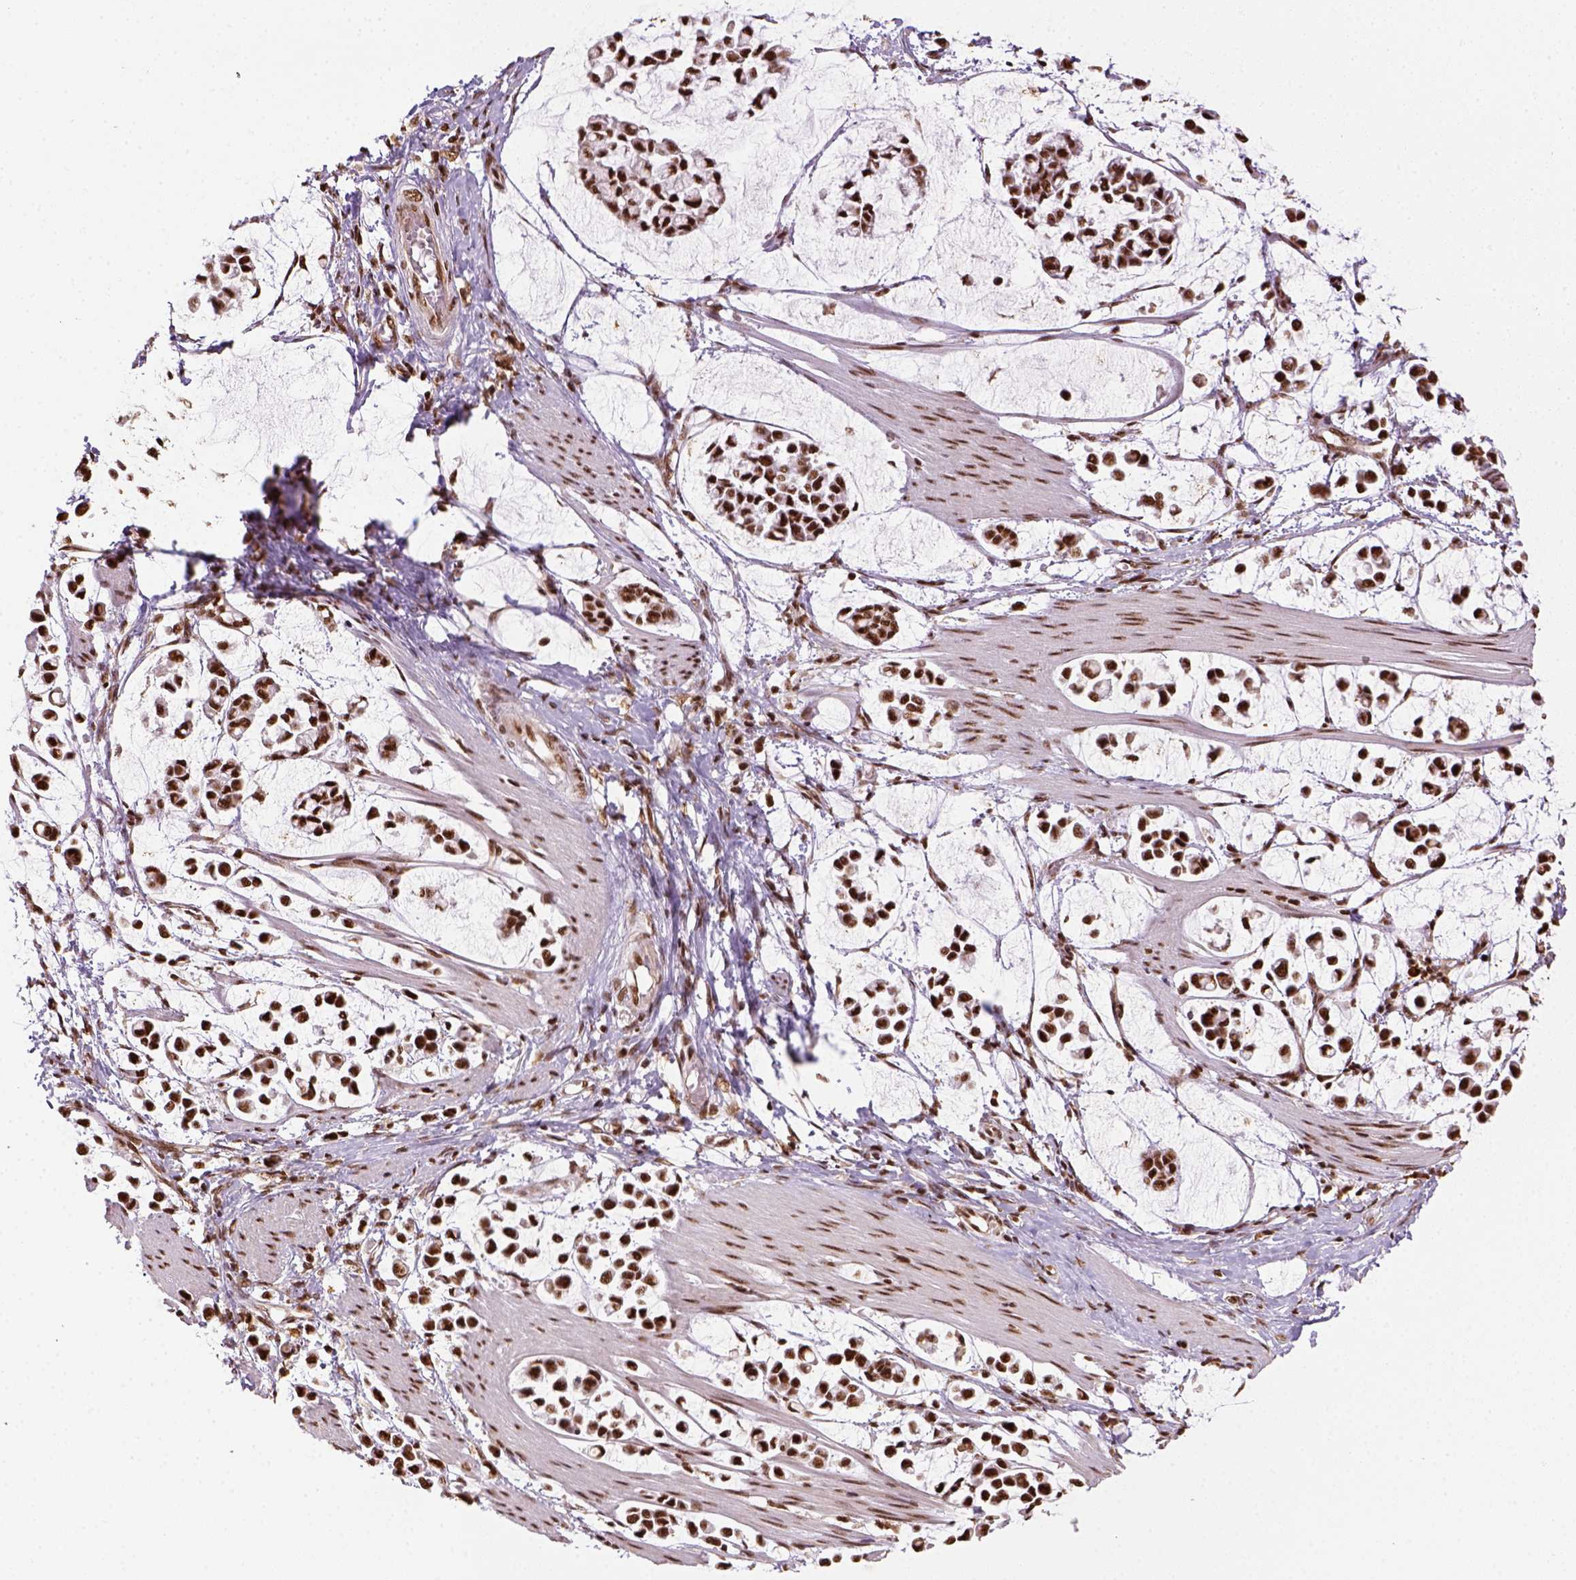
{"staining": {"intensity": "strong", "quantity": ">75%", "location": "nuclear"}, "tissue": "stomach cancer", "cell_type": "Tumor cells", "image_type": "cancer", "snomed": [{"axis": "morphology", "description": "Adenocarcinoma, NOS"}, {"axis": "topography", "description": "Stomach"}], "caption": "An immunohistochemistry (IHC) photomicrograph of neoplastic tissue is shown. Protein staining in brown highlights strong nuclear positivity in adenocarcinoma (stomach) within tumor cells.", "gene": "CCAR1", "patient": {"sex": "male", "age": 82}}